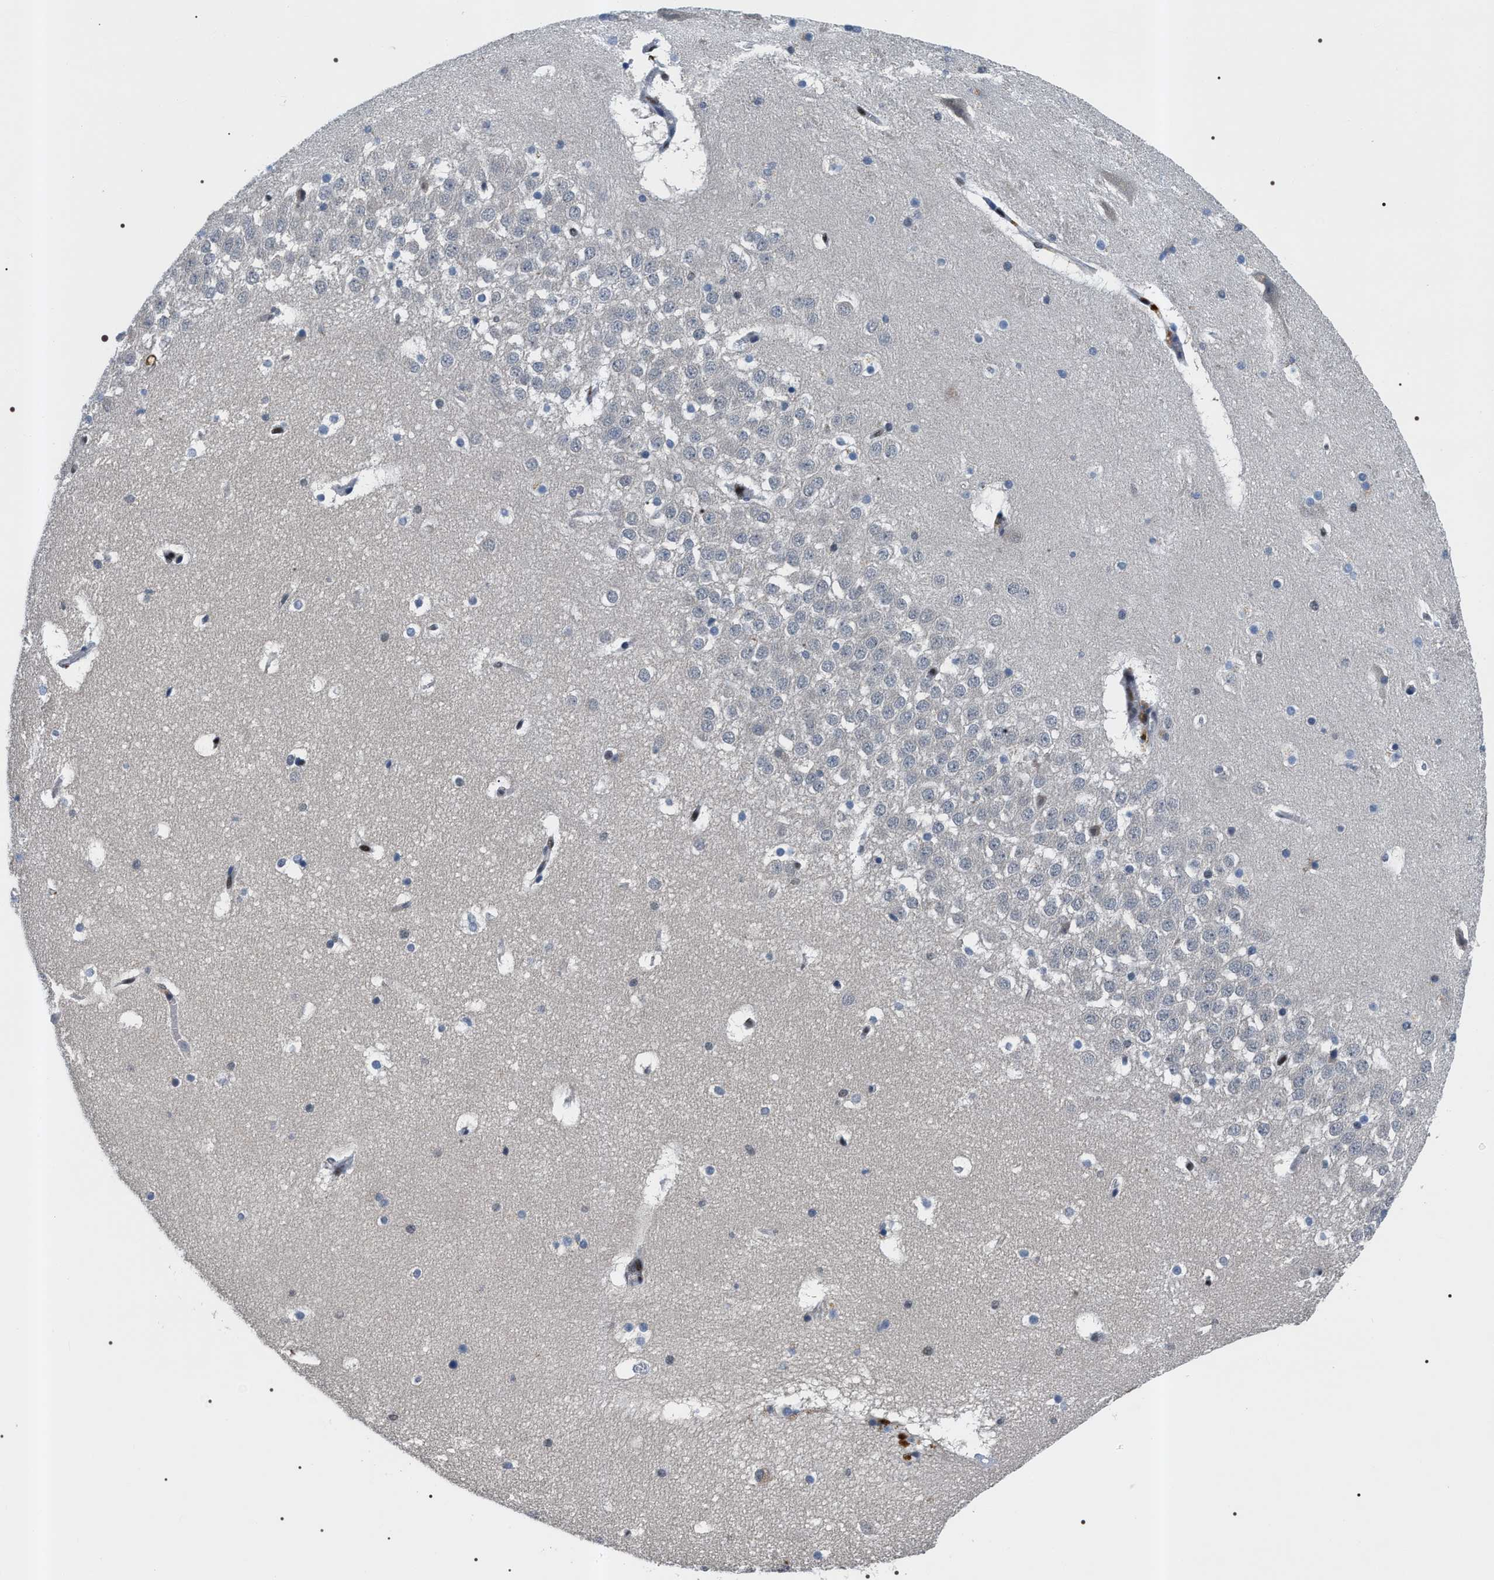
{"staining": {"intensity": "moderate", "quantity": "<25%", "location": "cytoplasmic/membranous"}, "tissue": "hippocampus", "cell_type": "Glial cells", "image_type": "normal", "snomed": [{"axis": "morphology", "description": "Normal tissue, NOS"}, {"axis": "topography", "description": "Hippocampus"}], "caption": "Protein staining reveals moderate cytoplasmic/membranous expression in approximately <25% of glial cells in unremarkable hippocampus. Nuclei are stained in blue.", "gene": "C7orf25", "patient": {"sex": "male", "age": 45}}